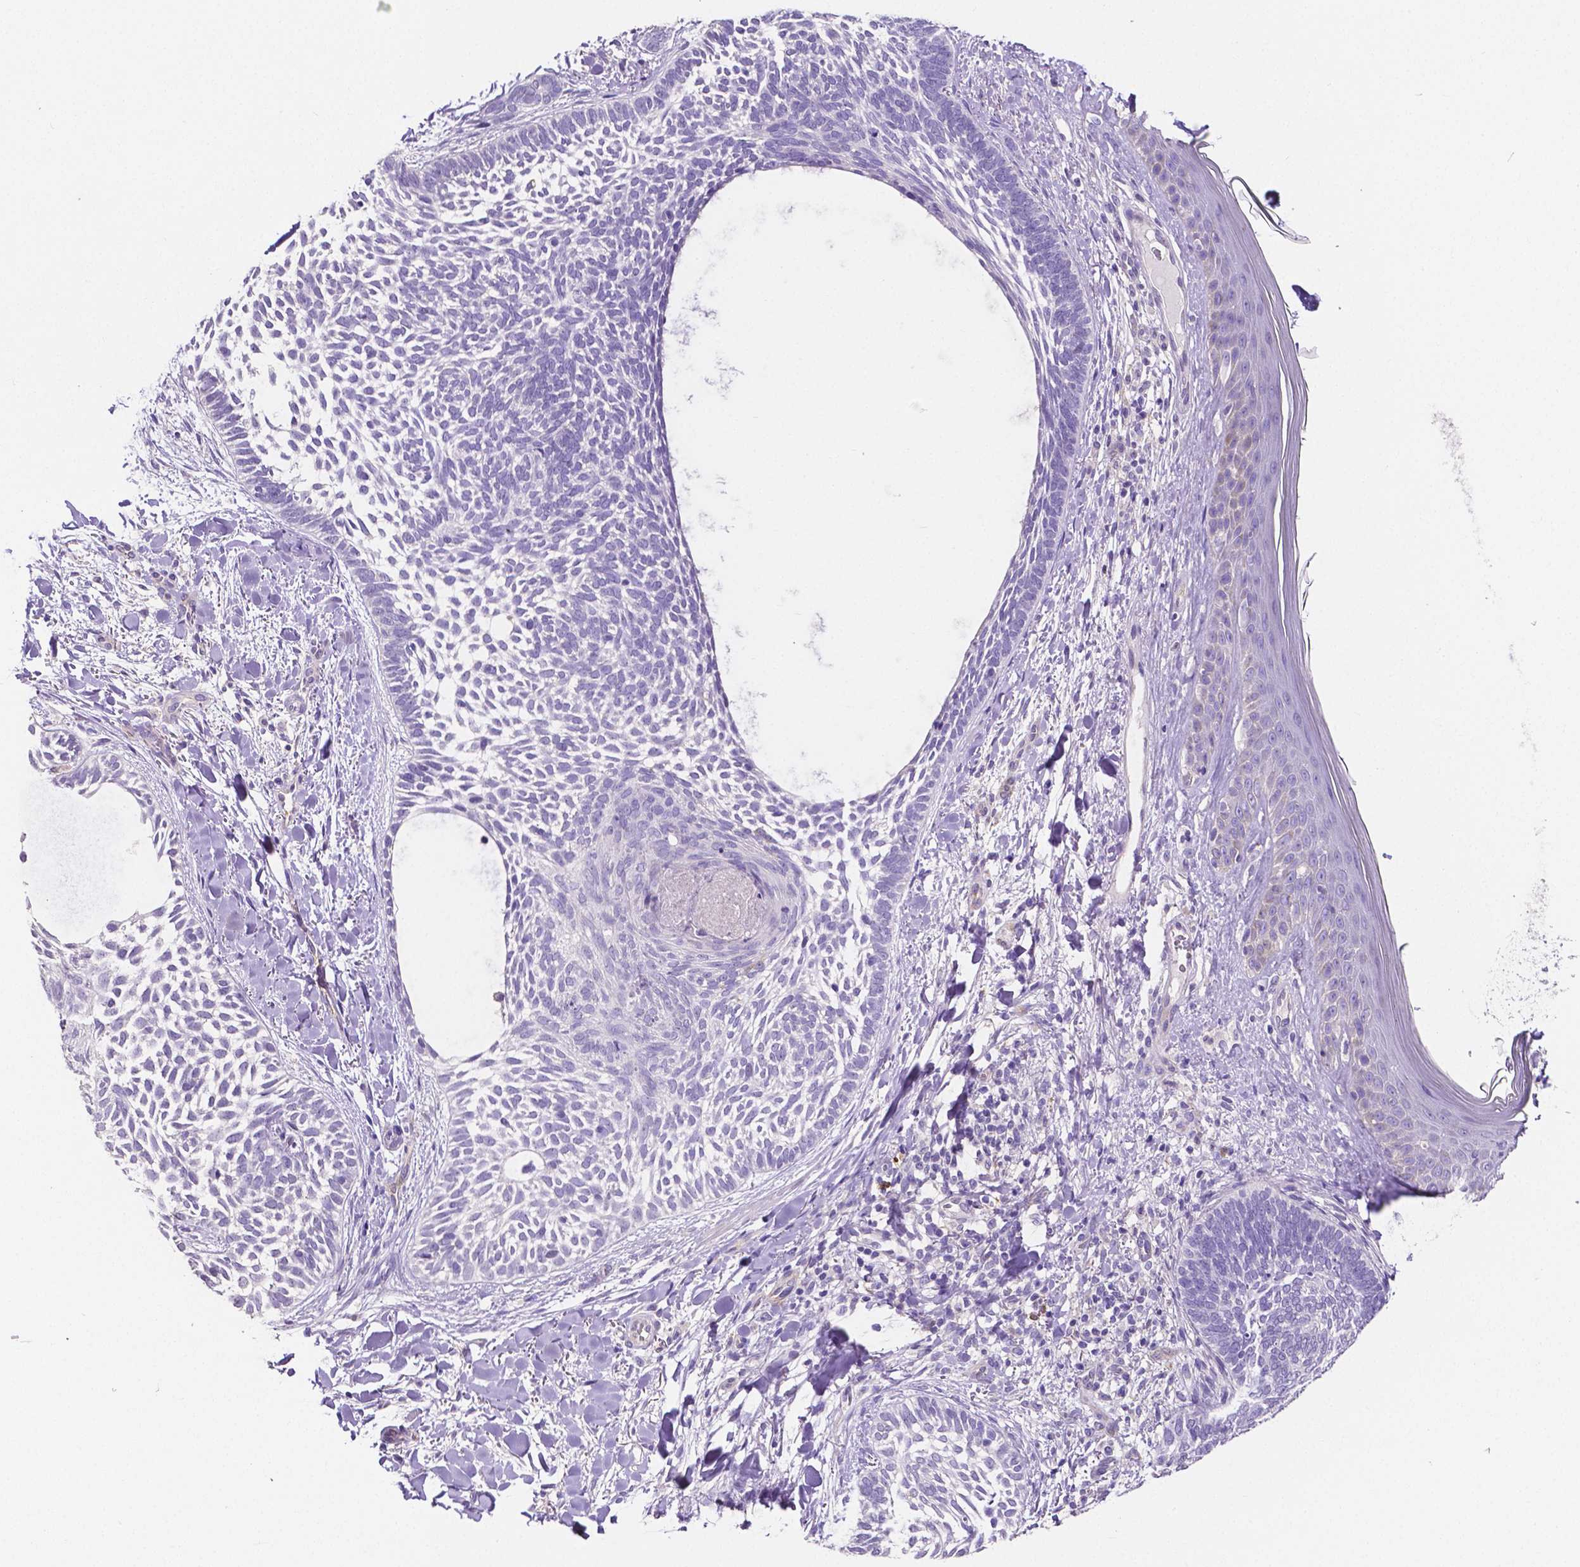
{"staining": {"intensity": "negative", "quantity": "none", "location": "none"}, "tissue": "skin cancer", "cell_type": "Tumor cells", "image_type": "cancer", "snomed": [{"axis": "morphology", "description": "Normal tissue, NOS"}, {"axis": "morphology", "description": "Basal cell carcinoma"}, {"axis": "topography", "description": "Skin"}], "caption": "Immunohistochemistry (IHC) micrograph of neoplastic tissue: basal cell carcinoma (skin) stained with DAB (3,3'-diaminobenzidine) exhibits no significant protein staining in tumor cells.", "gene": "MMP9", "patient": {"sex": "male", "age": 46}}